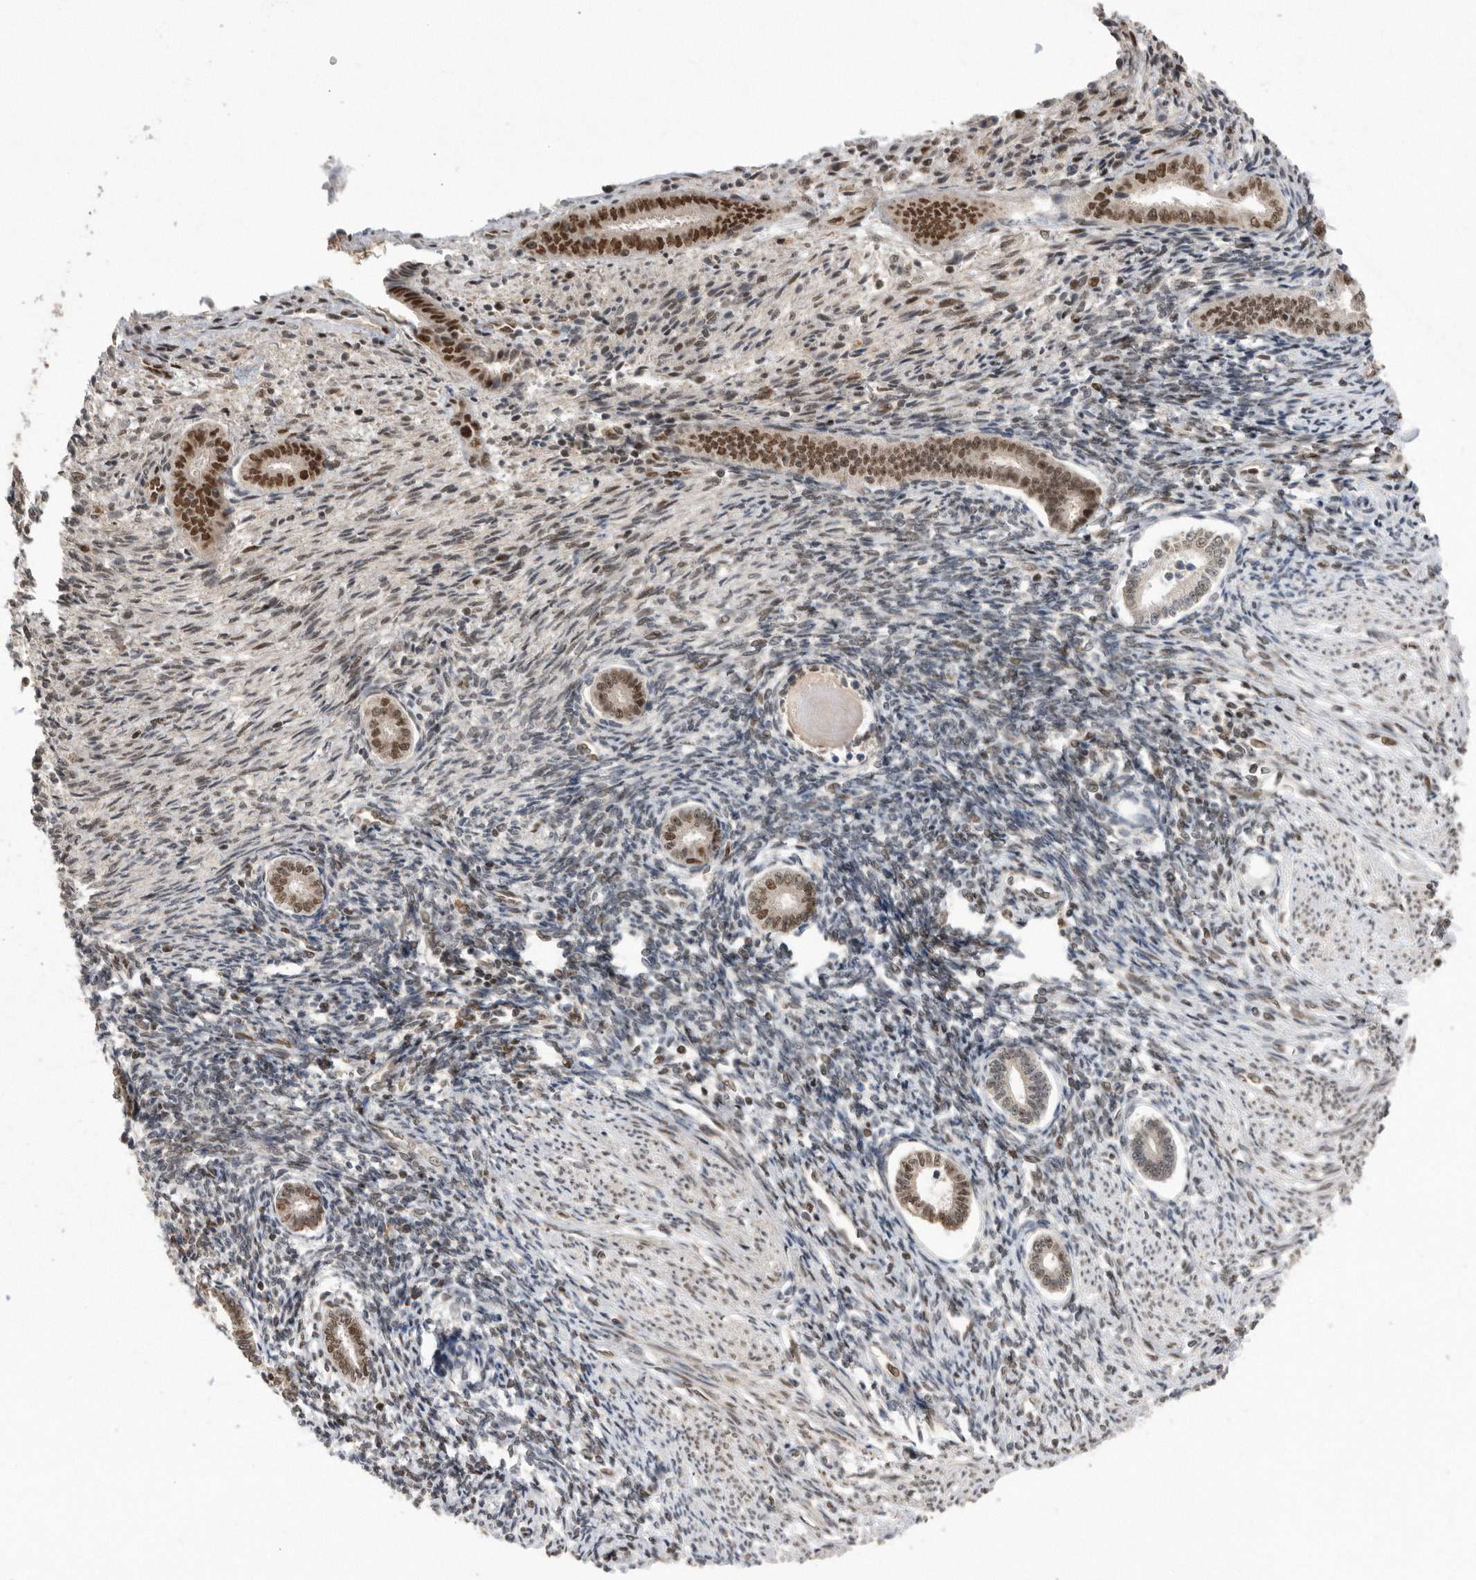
{"staining": {"intensity": "moderate", "quantity": "25%-75%", "location": "nuclear"}, "tissue": "endometrium", "cell_type": "Cells in endometrial stroma", "image_type": "normal", "snomed": [{"axis": "morphology", "description": "Normal tissue, NOS"}, {"axis": "topography", "description": "Endometrium"}], "caption": "DAB immunohistochemical staining of normal human endometrium exhibits moderate nuclear protein positivity in about 25%-75% of cells in endometrial stroma.", "gene": "TDRD3", "patient": {"sex": "female", "age": 56}}